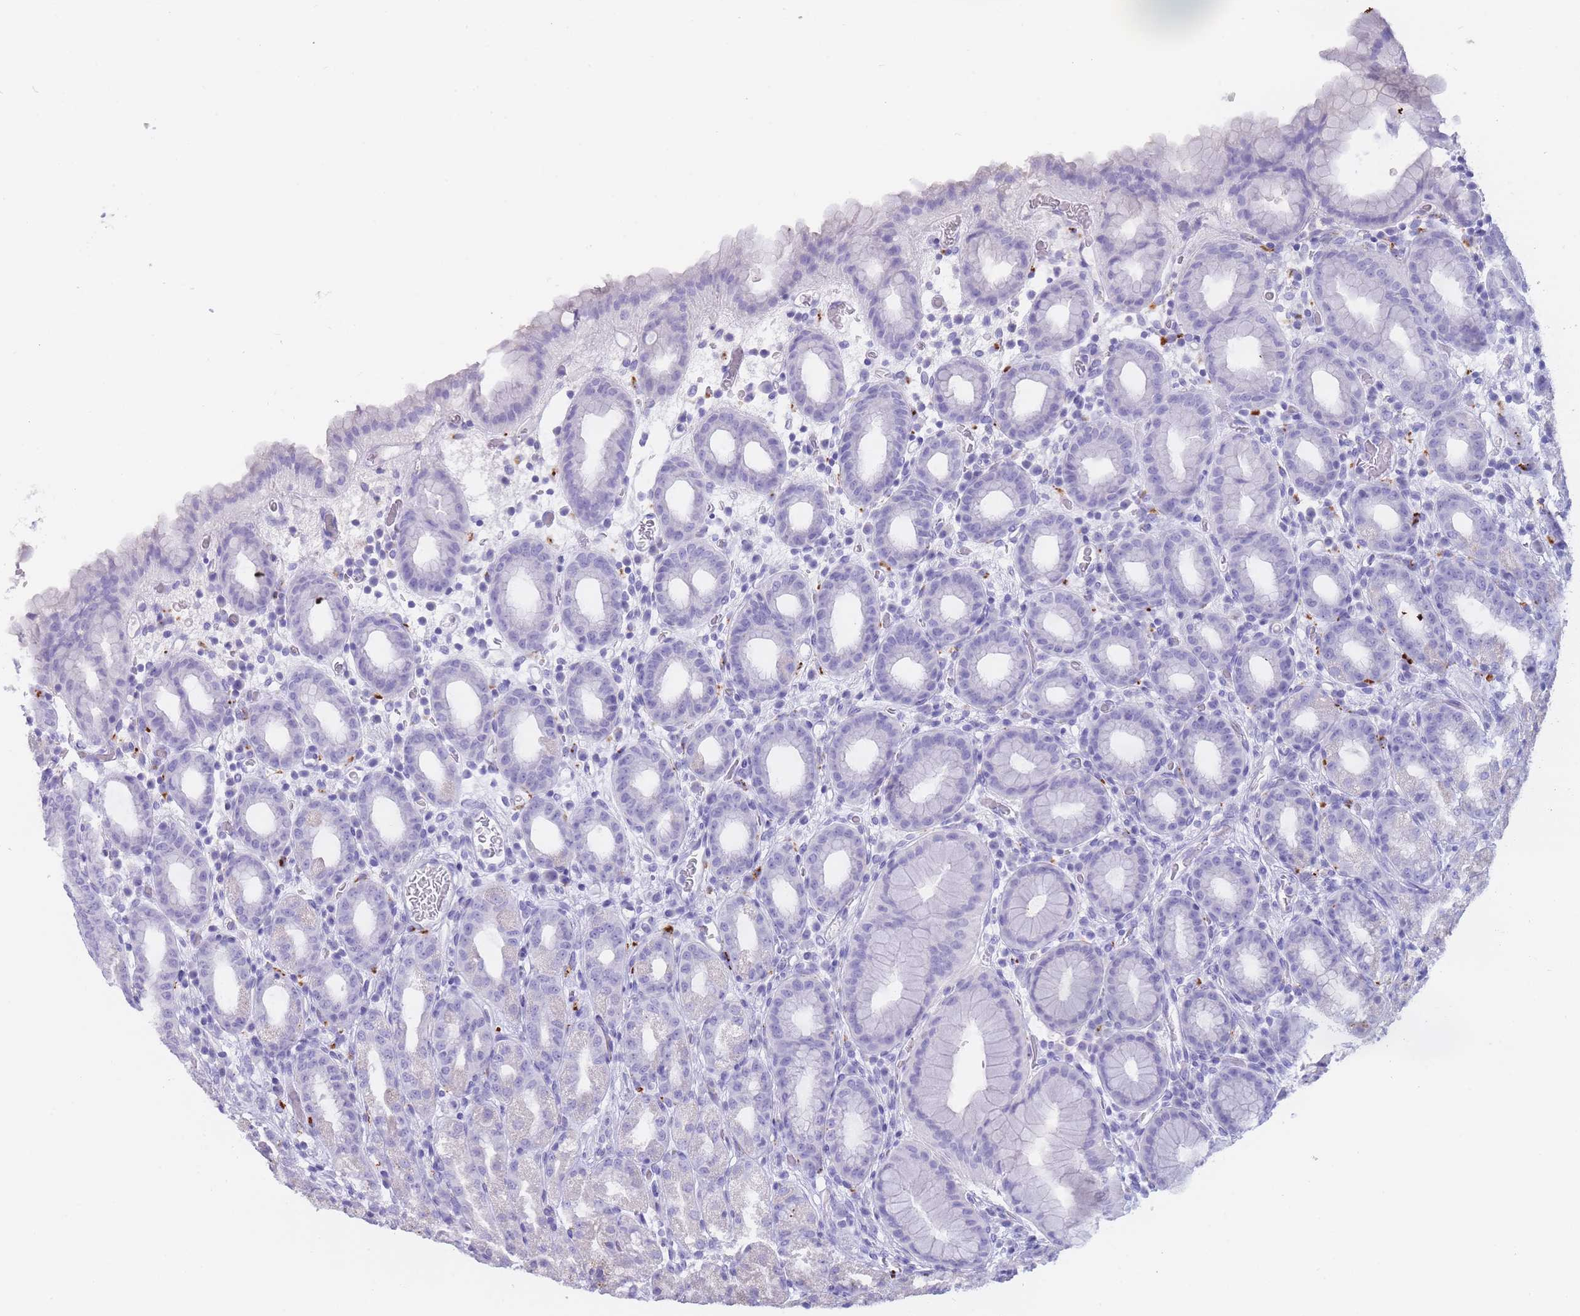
{"staining": {"intensity": "moderate", "quantity": "<25%", "location": "cytoplasmic/membranous"}, "tissue": "stomach", "cell_type": "Glandular cells", "image_type": "normal", "snomed": [{"axis": "morphology", "description": "Normal tissue, NOS"}, {"axis": "topography", "description": "Stomach, upper"}, {"axis": "topography", "description": "Stomach, lower"}, {"axis": "topography", "description": "Small intestine"}], "caption": "IHC photomicrograph of normal human stomach stained for a protein (brown), which exhibits low levels of moderate cytoplasmic/membranous expression in approximately <25% of glandular cells.", "gene": "GAA", "patient": {"sex": "male", "age": 68}}